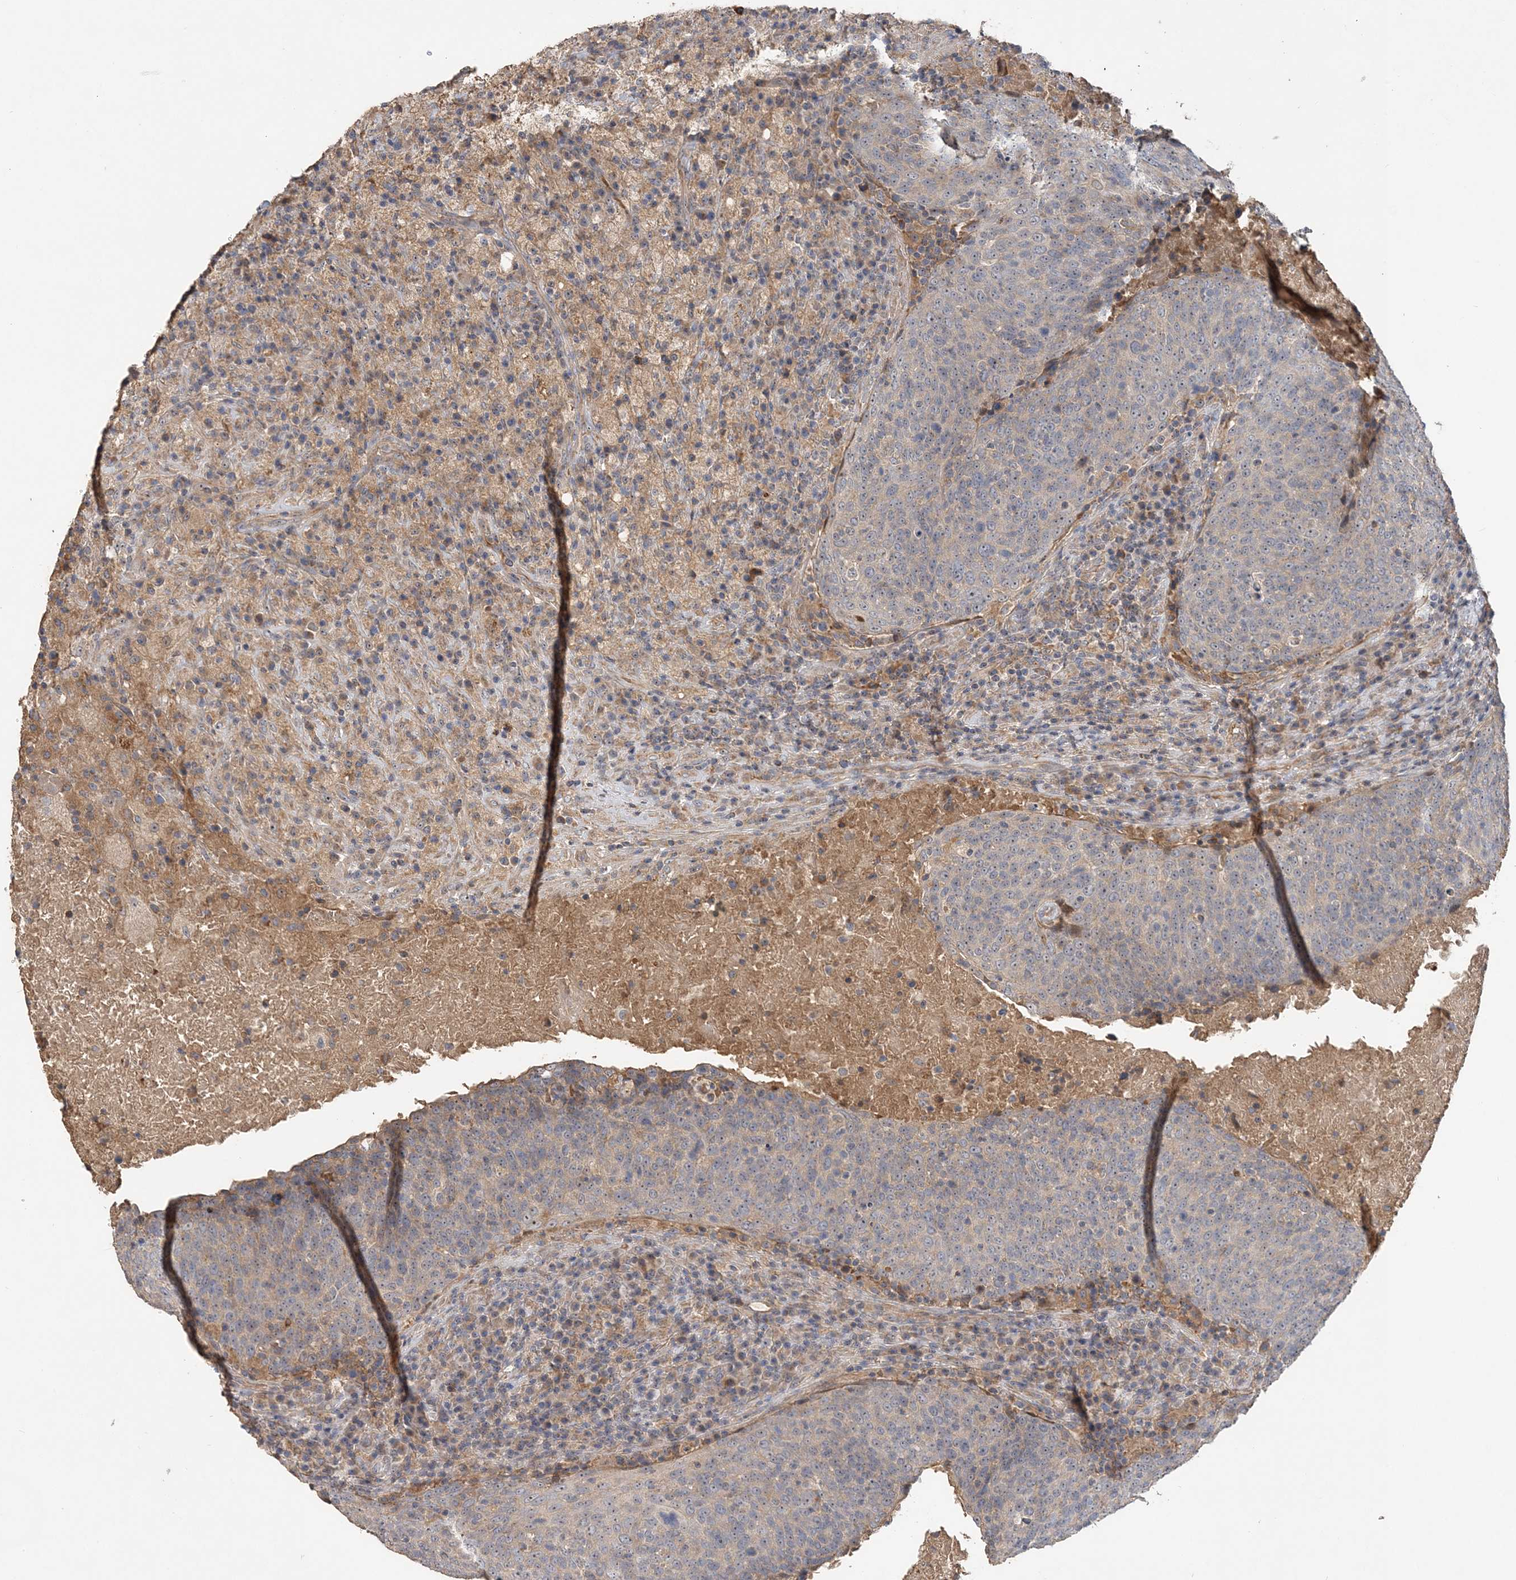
{"staining": {"intensity": "weak", "quantity": "<25%", "location": "cytoplasmic/membranous"}, "tissue": "head and neck cancer", "cell_type": "Tumor cells", "image_type": "cancer", "snomed": [{"axis": "morphology", "description": "Squamous cell carcinoma, NOS"}, {"axis": "morphology", "description": "Squamous cell carcinoma, metastatic, NOS"}, {"axis": "topography", "description": "Lymph node"}, {"axis": "topography", "description": "Head-Neck"}], "caption": "This is an IHC image of human squamous cell carcinoma (head and neck). There is no expression in tumor cells.", "gene": "GRINA", "patient": {"sex": "male", "age": 62}}